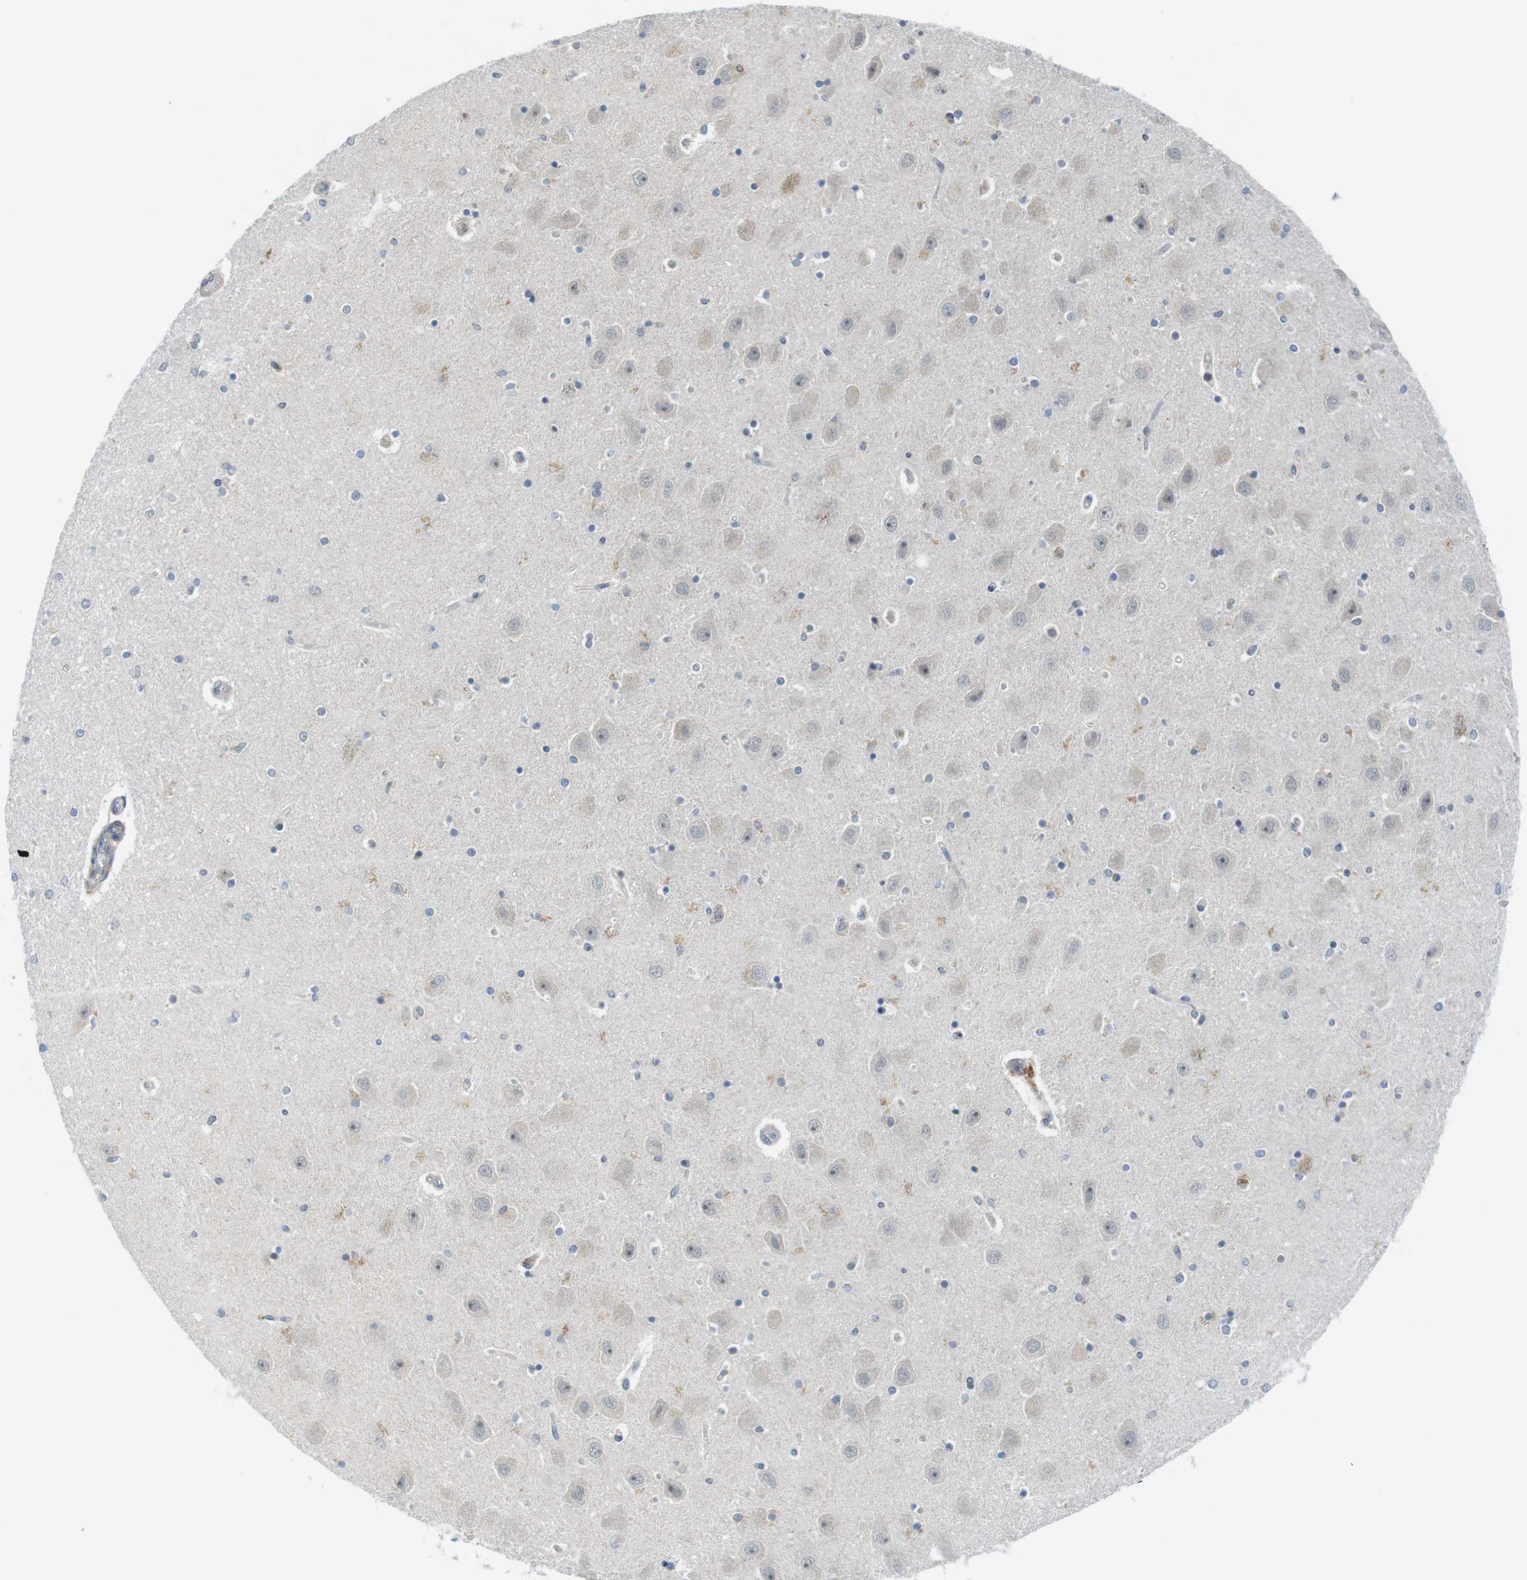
{"staining": {"intensity": "weak", "quantity": "<25%", "location": "cytoplasmic/membranous,nuclear"}, "tissue": "hippocampus", "cell_type": "Glial cells", "image_type": "normal", "snomed": [{"axis": "morphology", "description": "Normal tissue, NOS"}, {"axis": "topography", "description": "Hippocampus"}], "caption": "High power microscopy micrograph of an immunohistochemistry (IHC) photomicrograph of unremarkable hippocampus, revealing no significant expression in glial cells. (Brightfield microscopy of DAB immunohistochemistry at high magnification).", "gene": "RCC1", "patient": {"sex": "female", "age": 54}}